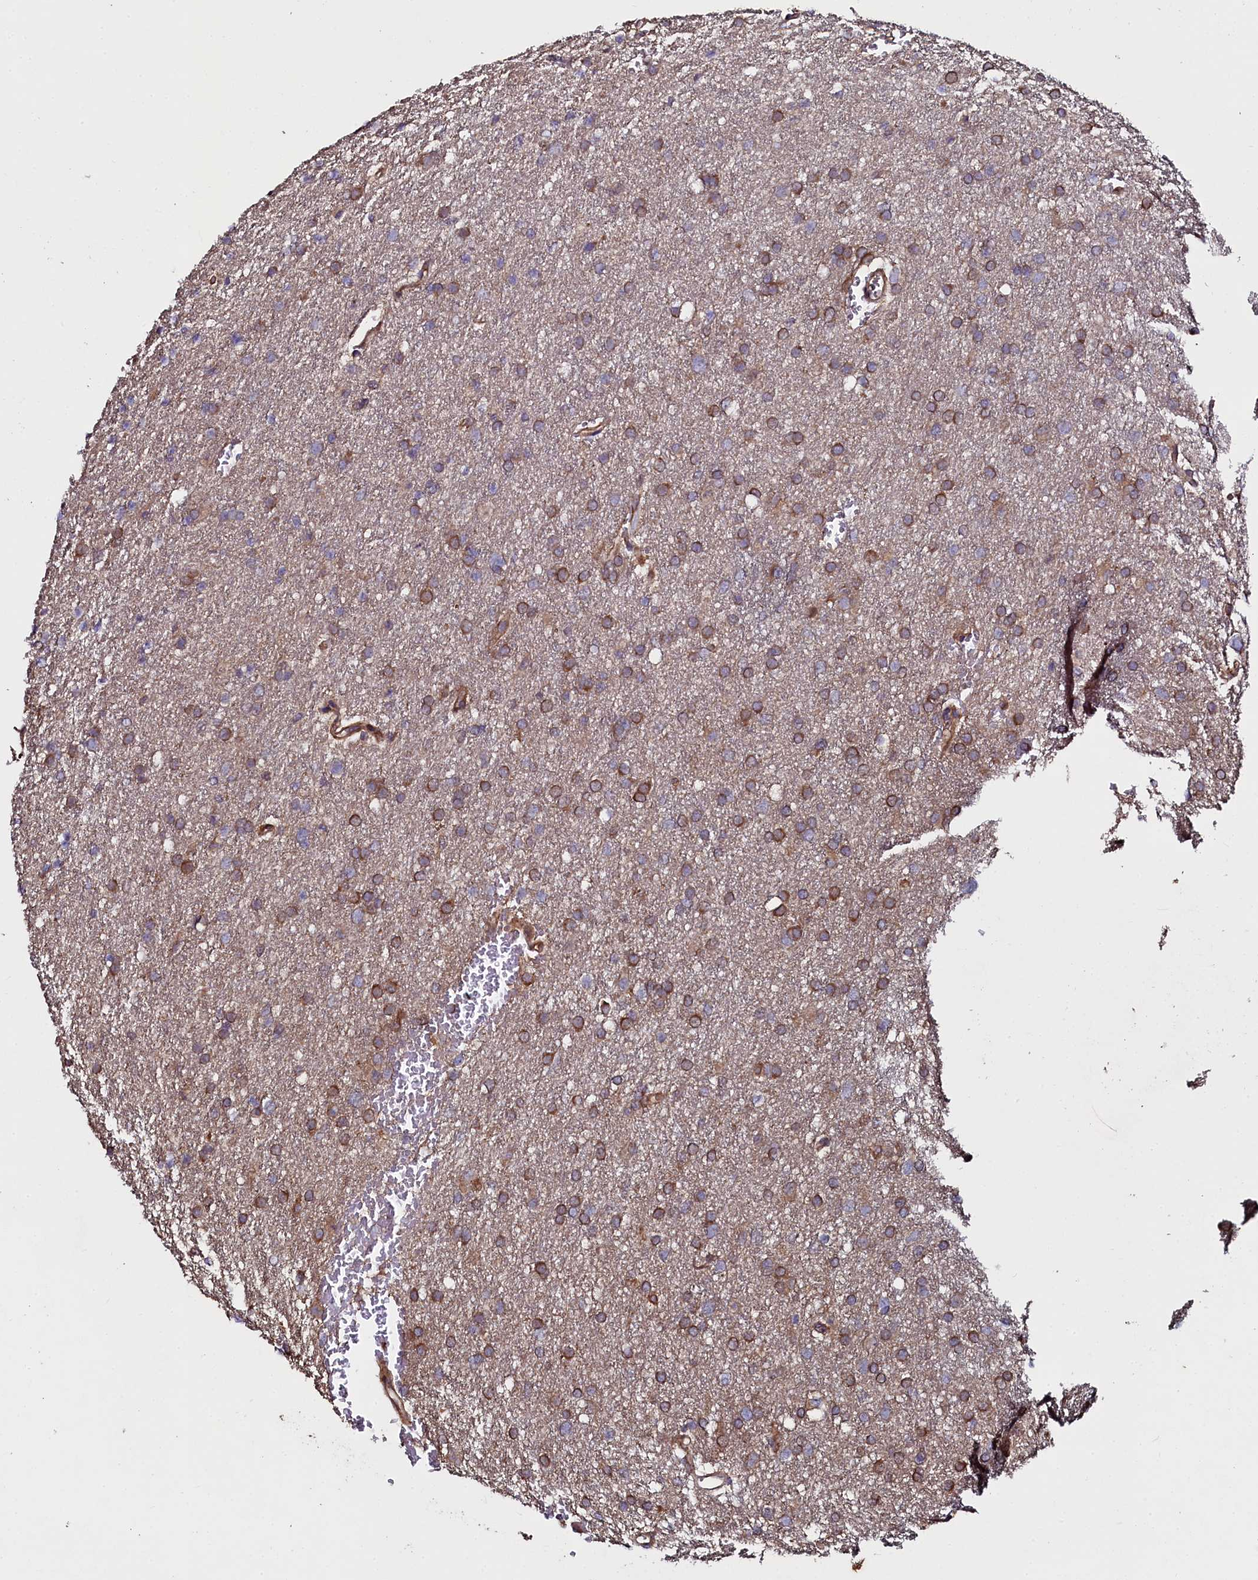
{"staining": {"intensity": "moderate", "quantity": ">75%", "location": "cytoplasmic/membranous"}, "tissue": "glioma", "cell_type": "Tumor cells", "image_type": "cancer", "snomed": [{"axis": "morphology", "description": "Glioma, malignant, High grade"}, {"axis": "topography", "description": "Cerebral cortex"}], "caption": "Moderate cytoplasmic/membranous protein expression is identified in approximately >75% of tumor cells in malignant glioma (high-grade). (IHC, brightfield microscopy, high magnification).", "gene": "USPL1", "patient": {"sex": "female", "age": 36}}